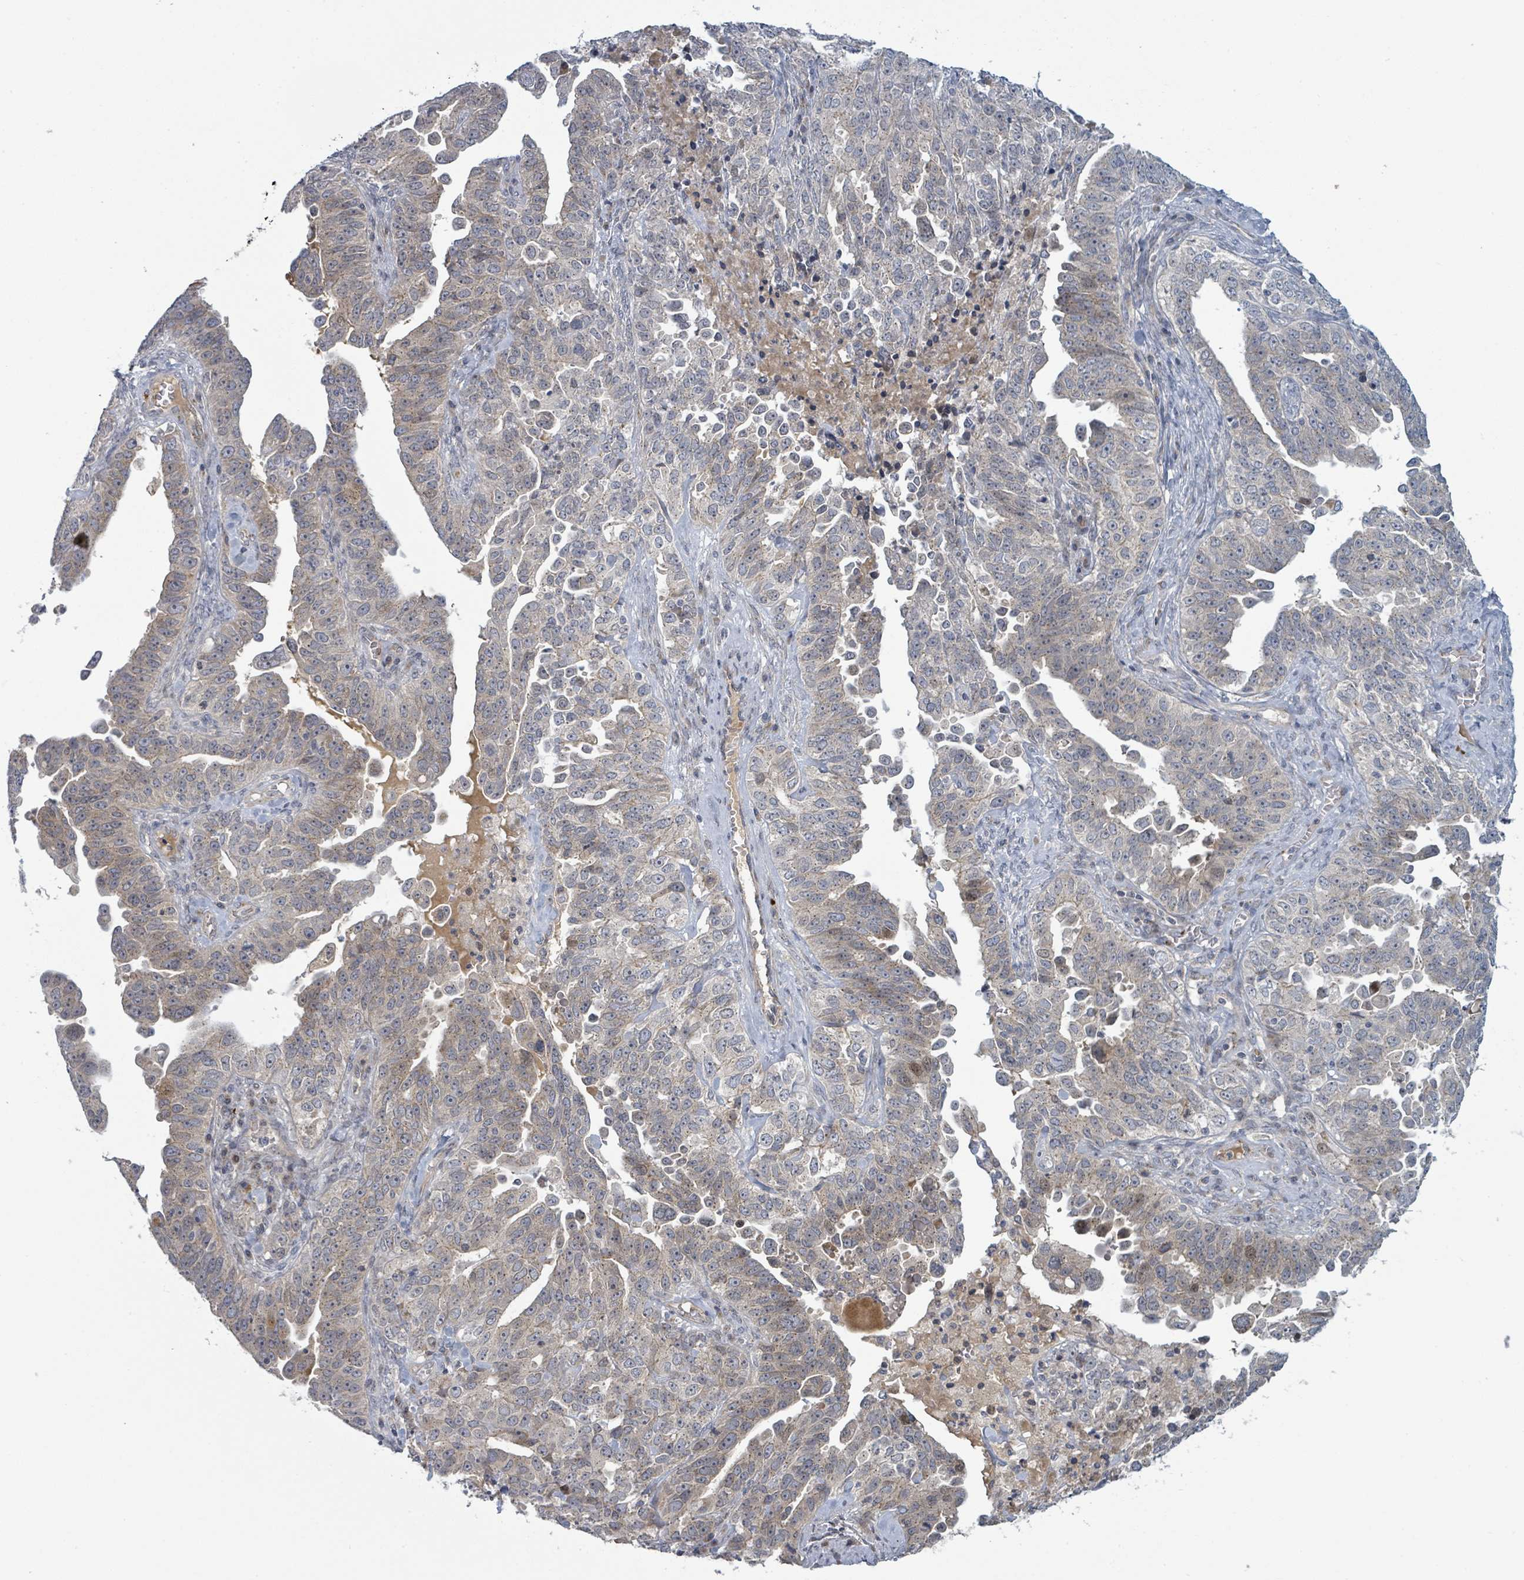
{"staining": {"intensity": "weak", "quantity": "<25%", "location": "cytoplasmic/membranous"}, "tissue": "ovarian cancer", "cell_type": "Tumor cells", "image_type": "cancer", "snomed": [{"axis": "morphology", "description": "Carcinoma, endometroid"}, {"axis": "topography", "description": "Ovary"}], "caption": "Tumor cells show no significant protein positivity in ovarian endometroid carcinoma. The staining is performed using DAB brown chromogen with nuclei counter-stained in using hematoxylin.", "gene": "COL5A3", "patient": {"sex": "female", "age": 62}}